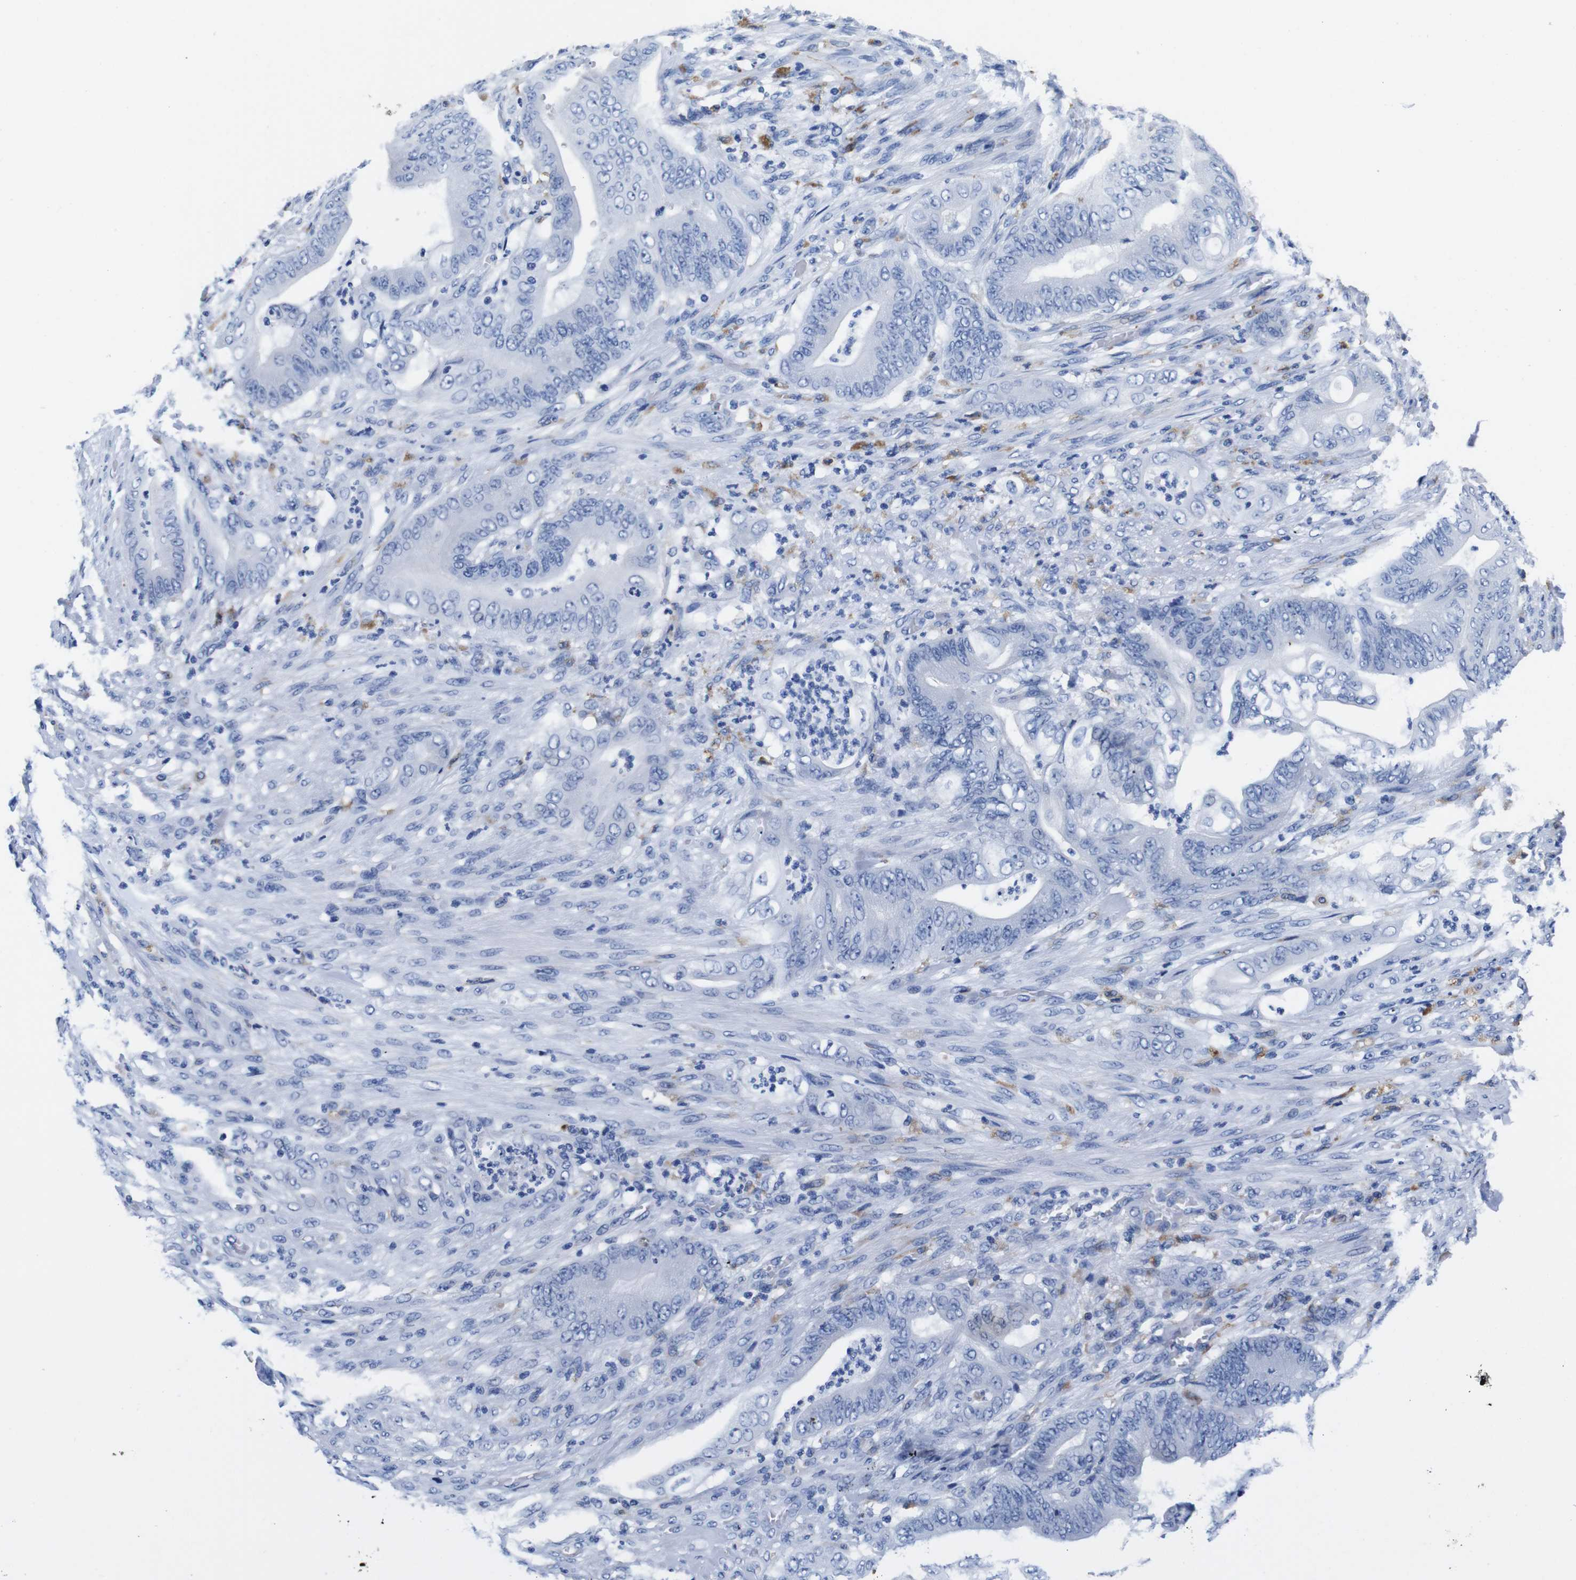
{"staining": {"intensity": "negative", "quantity": "none", "location": "none"}, "tissue": "stomach cancer", "cell_type": "Tumor cells", "image_type": "cancer", "snomed": [{"axis": "morphology", "description": "Adenocarcinoma, NOS"}, {"axis": "topography", "description": "Stomach"}], "caption": "IHC histopathology image of neoplastic tissue: stomach cancer stained with DAB reveals no significant protein expression in tumor cells.", "gene": "HLA-DMB", "patient": {"sex": "female", "age": 73}}